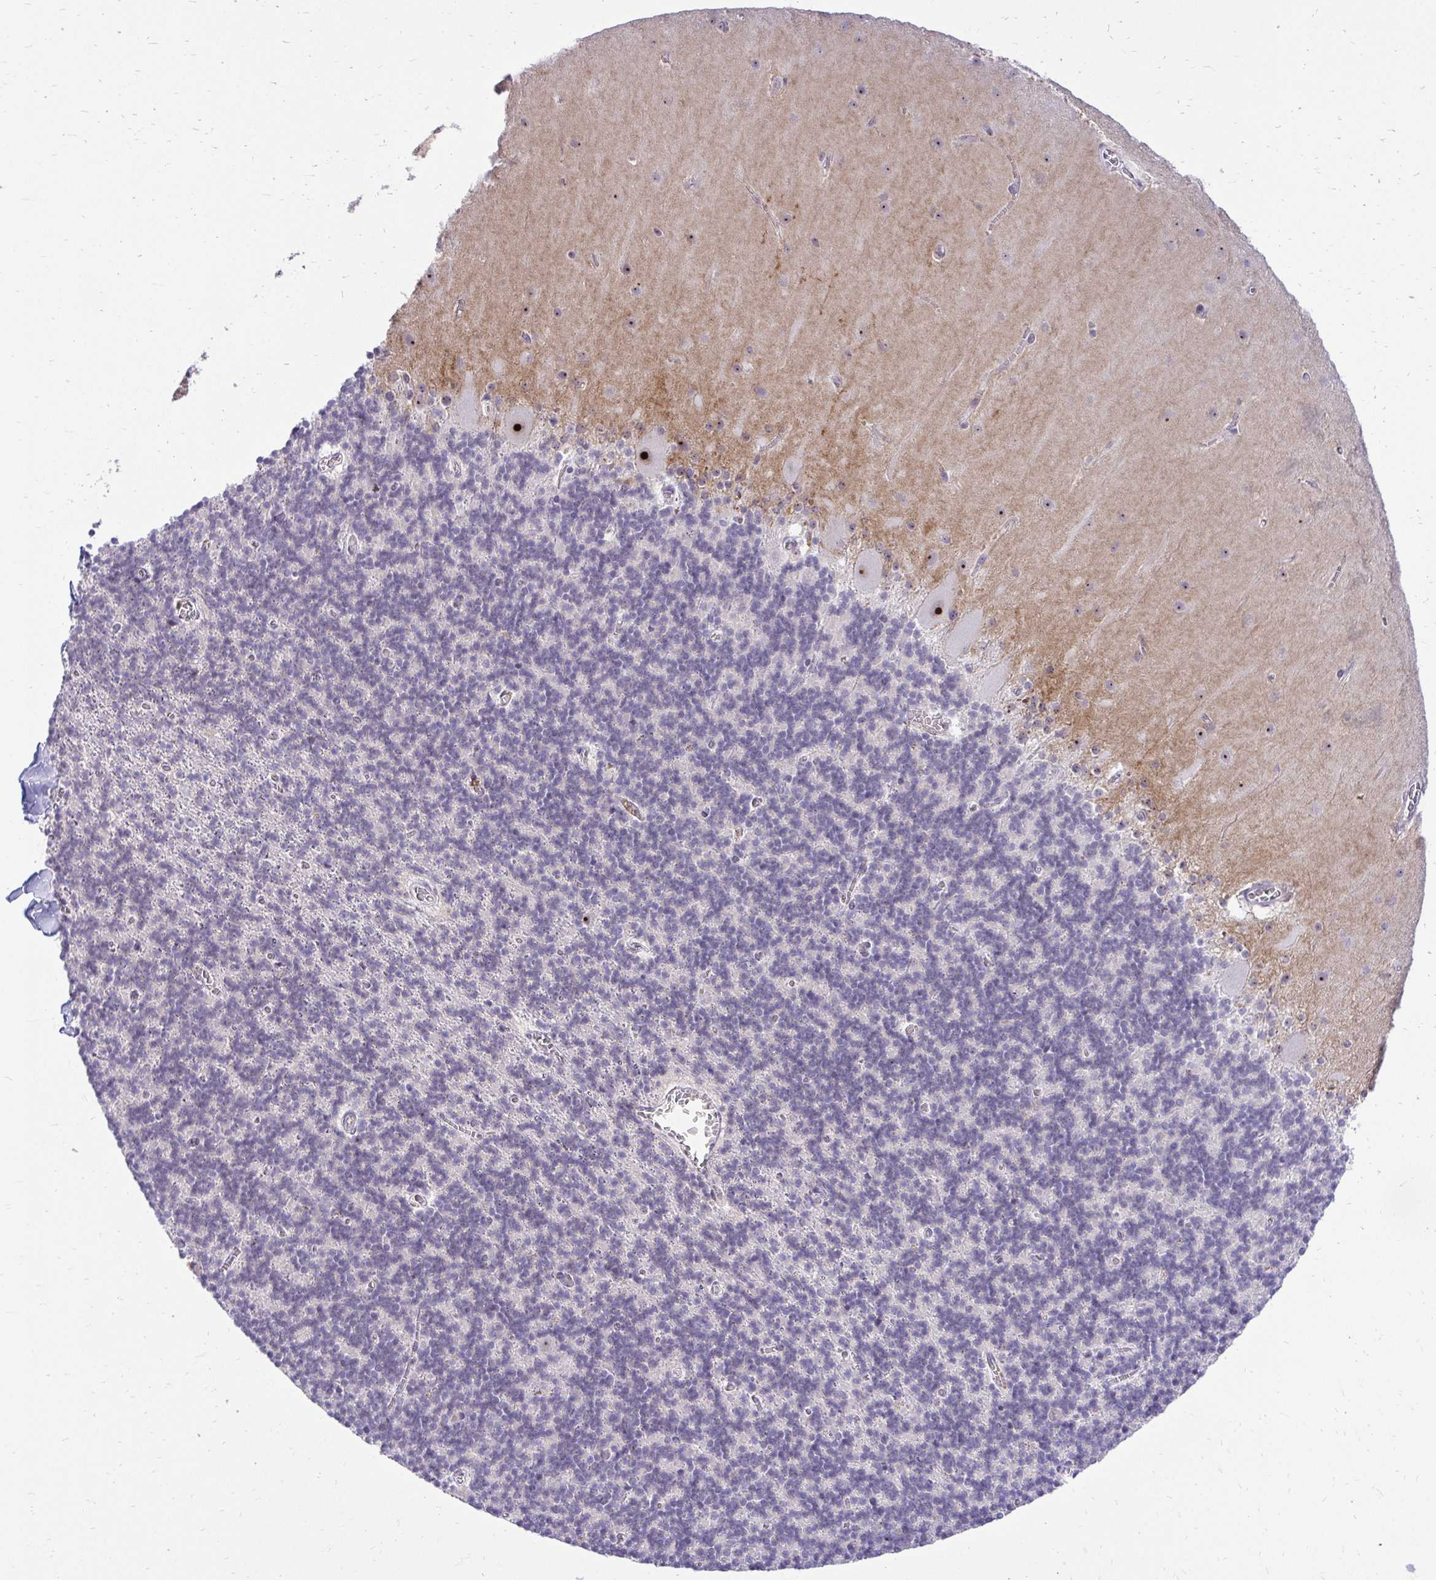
{"staining": {"intensity": "negative", "quantity": "none", "location": "none"}, "tissue": "cerebellum", "cell_type": "Cells in granular layer", "image_type": "normal", "snomed": [{"axis": "morphology", "description": "Normal tissue, NOS"}, {"axis": "topography", "description": "Cerebellum"}], "caption": "This is a micrograph of immunohistochemistry staining of benign cerebellum, which shows no expression in cells in granular layer.", "gene": "NIFK", "patient": {"sex": "male", "age": 70}}